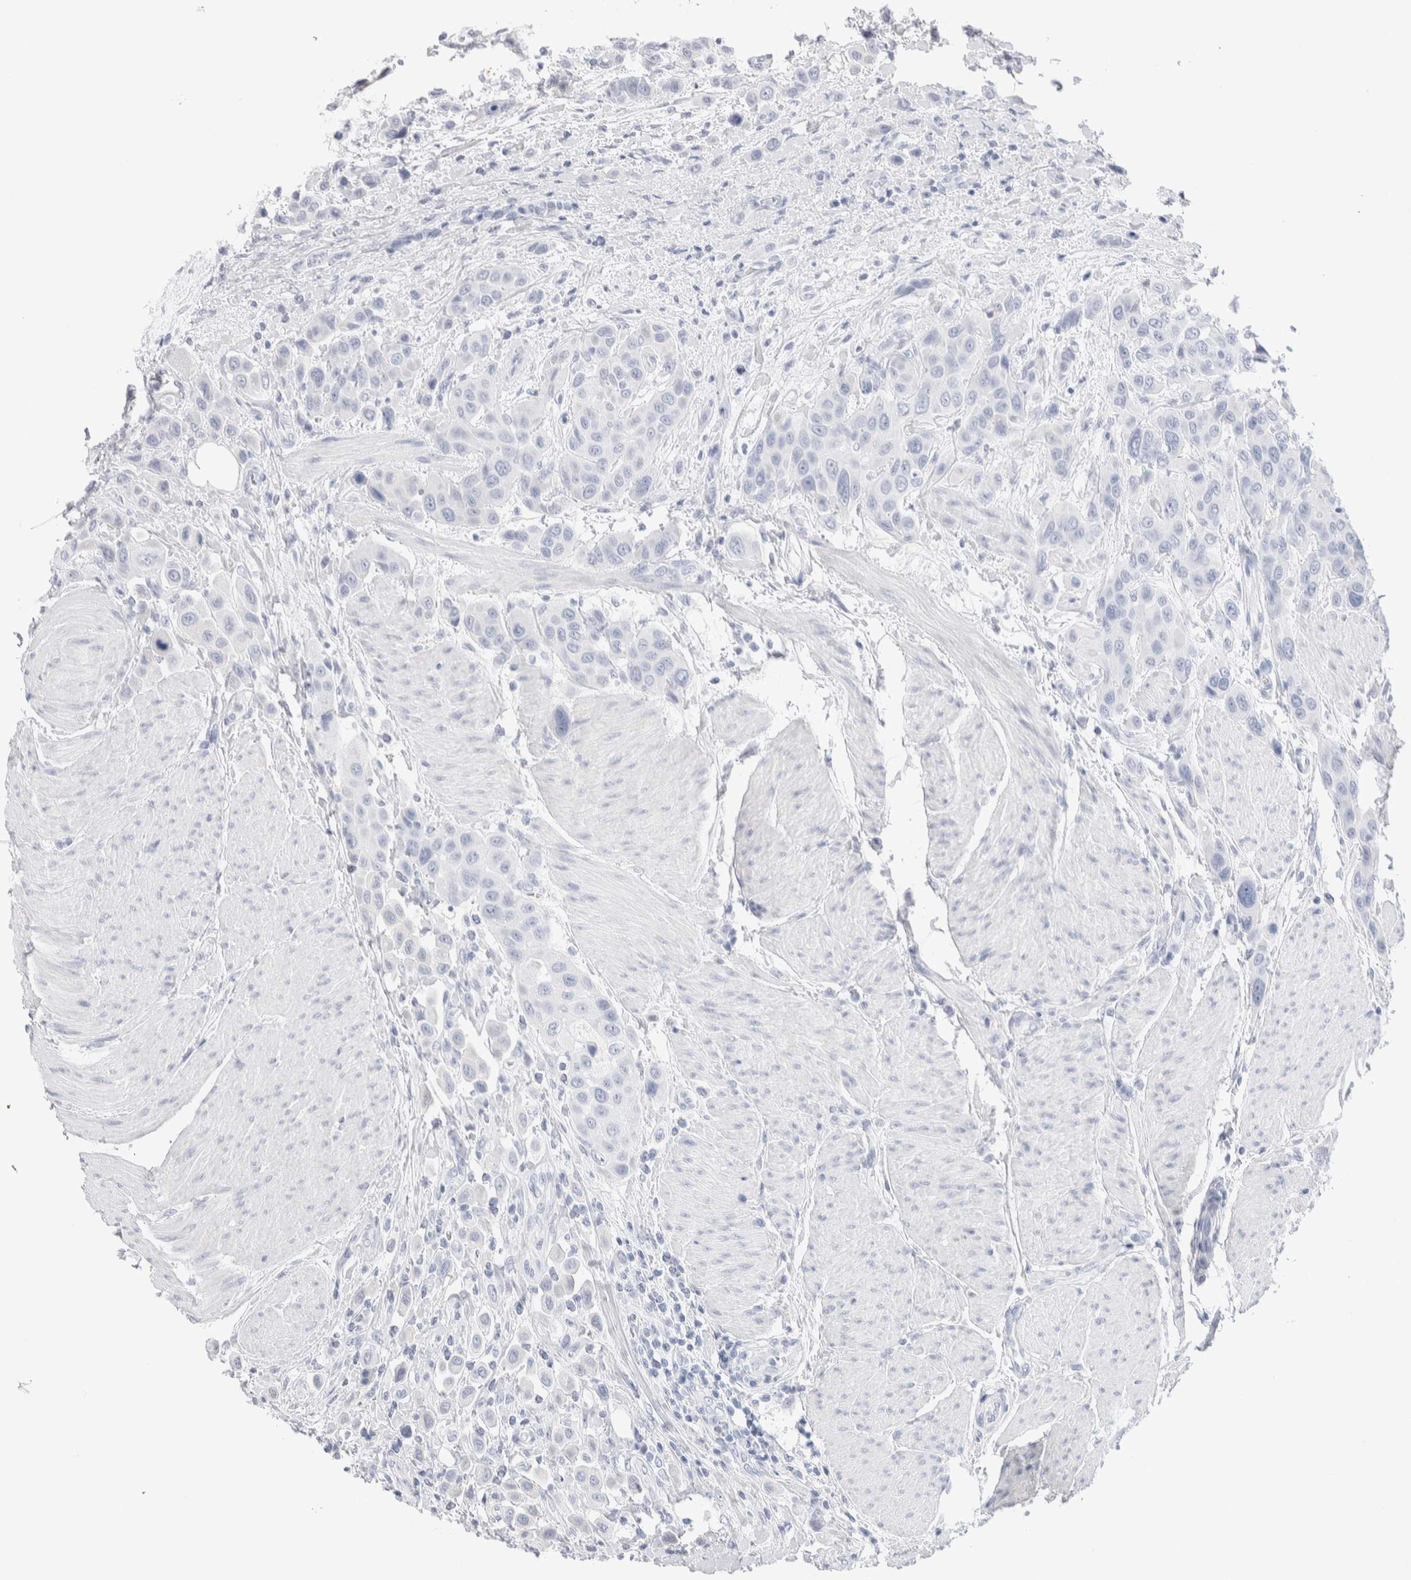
{"staining": {"intensity": "negative", "quantity": "none", "location": "none"}, "tissue": "urothelial cancer", "cell_type": "Tumor cells", "image_type": "cancer", "snomed": [{"axis": "morphology", "description": "Urothelial carcinoma, High grade"}, {"axis": "topography", "description": "Urinary bladder"}], "caption": "There is no significant staining in tumor cells of high-grade urothelial carcinoma.", "gene": "GDA", "patient": {"sex": "male", "age": 50}}